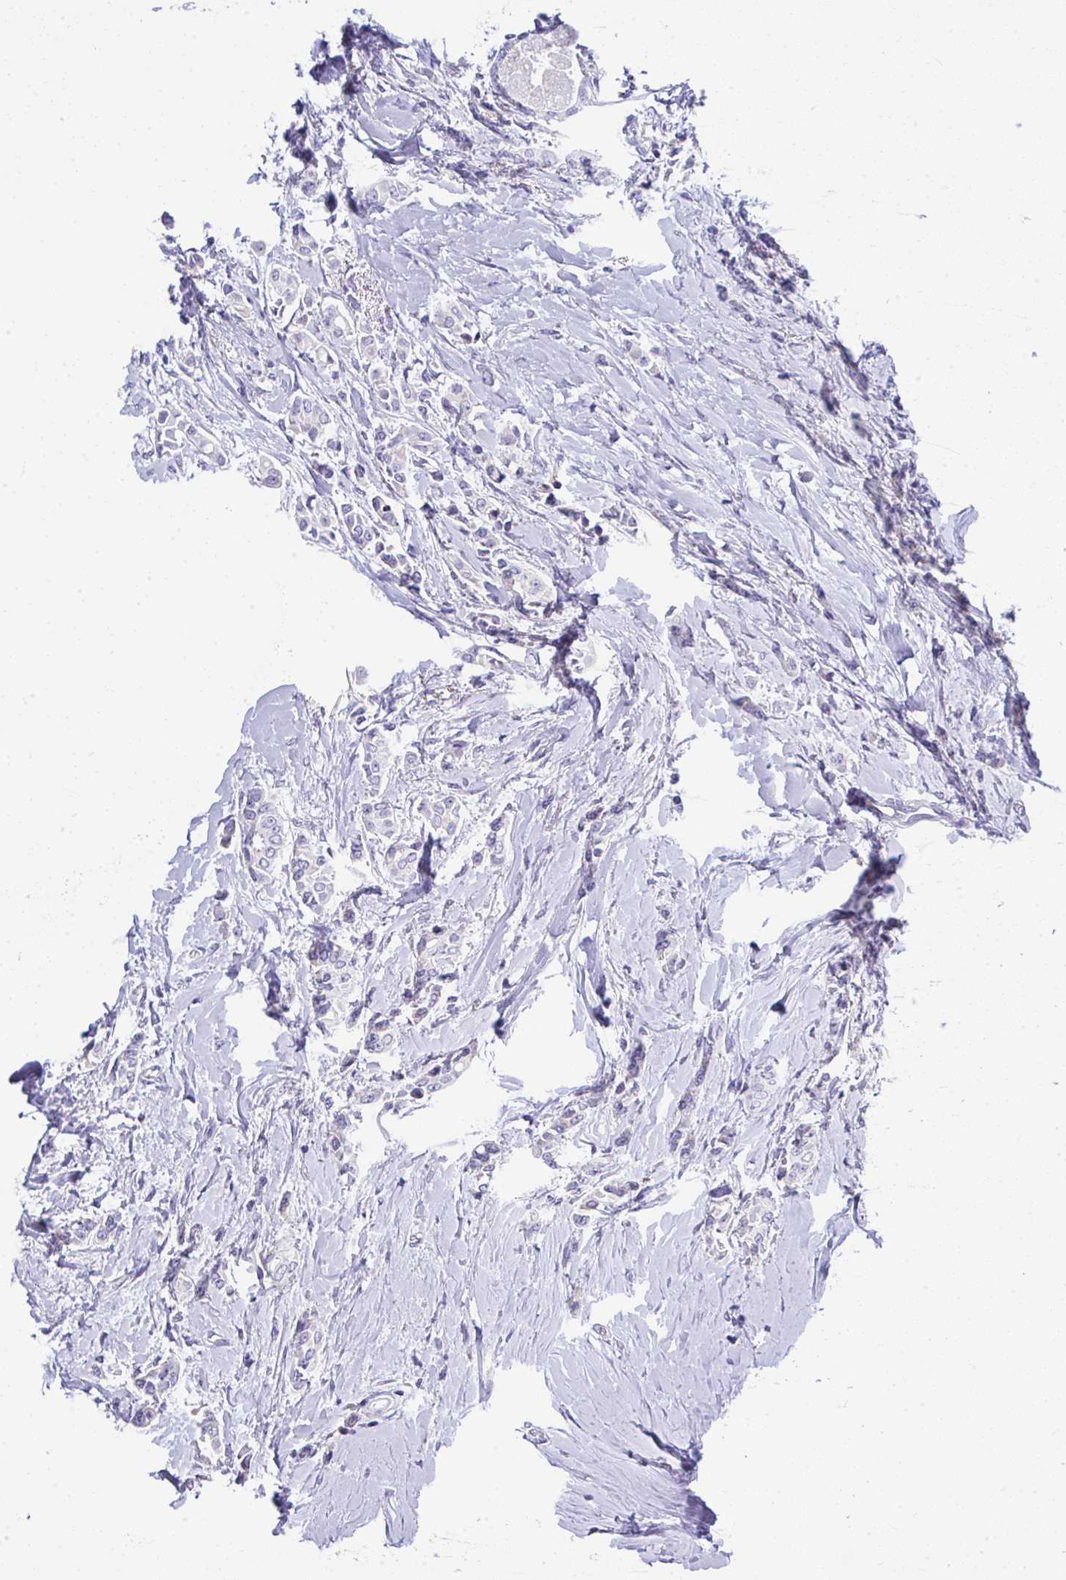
{"staining": {"intensity": "negative", "quantity": "none", "location": "none"}, "tissue": "breast cancer", "cell_type": "Tumor cells", "image_type": "cancer", "snomed": [{"axis": "morphology", "description": "Duct carcinoma"}, {"axis": "topography", "description": "Breast"}], "caption": "Photomicrograph shows no protein positivity in tumor cells of breast cancer tissue.", "gene": "SERPINE3", "patient": {"sex": "female", "age": 64}}